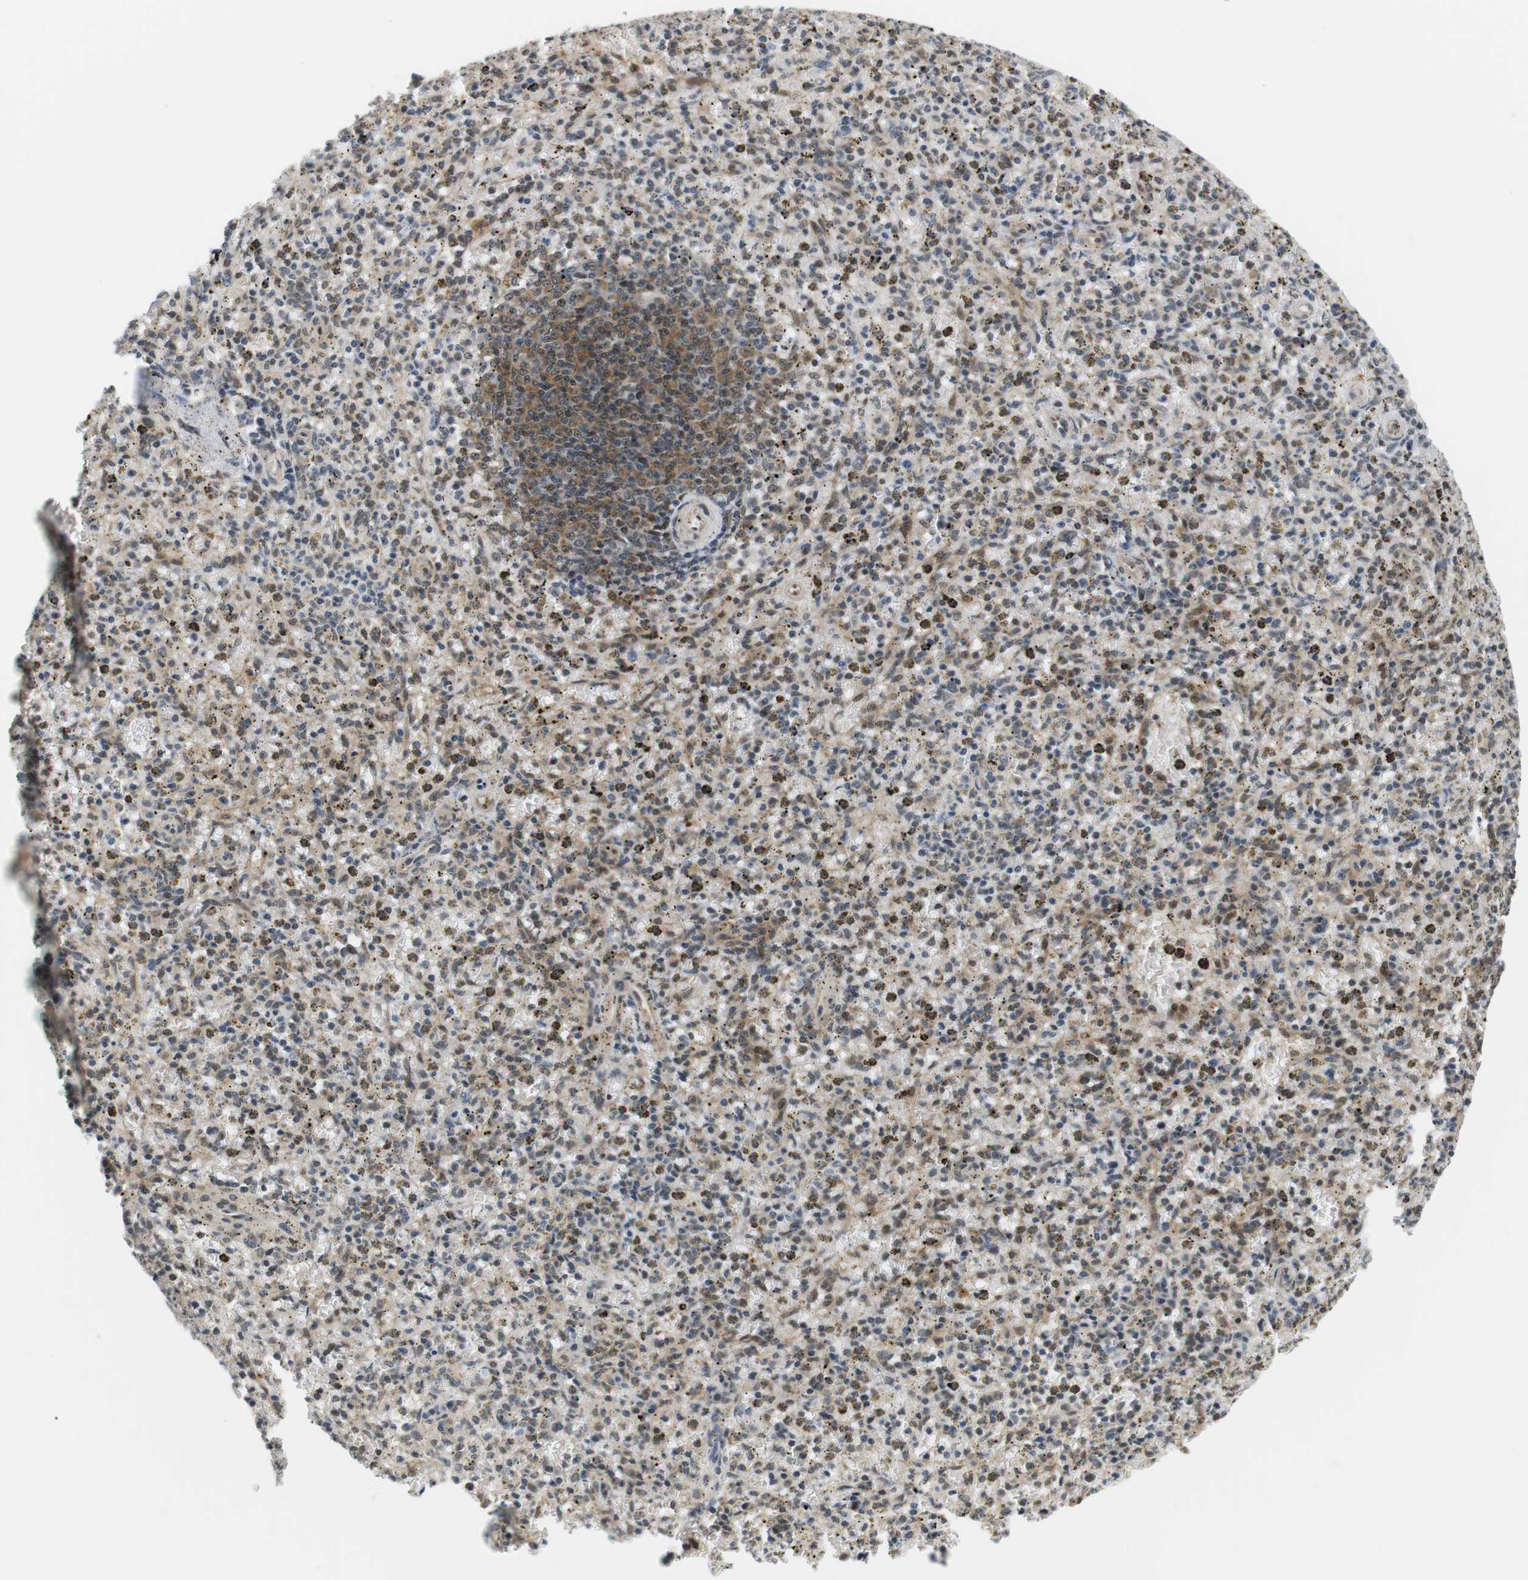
{"staining": {"intensity": "moderate", "quantity": "25%-75%", "location": "cytoplasmic/membranous,nuclear"}, "tissue": "spleen", "cell_type": "Cells in red pulp", "image_type": "normal", "snomed": [{"axis": "morphology", "description": "Normal tissue, NOS"}, {"axis": "topography", "description": "Spleen"}], "caption": "Protein expression analysis of normal human spleen reveals moderate cytoplasmic/membranous,nuclear staining in approximately 25%-75% of cells in red pulp. (brown staining indicates protein expression, while blue staining denotes nuclei).", "gene": "CSNK2B", "patient": {"sex": "male", "age": 72}}